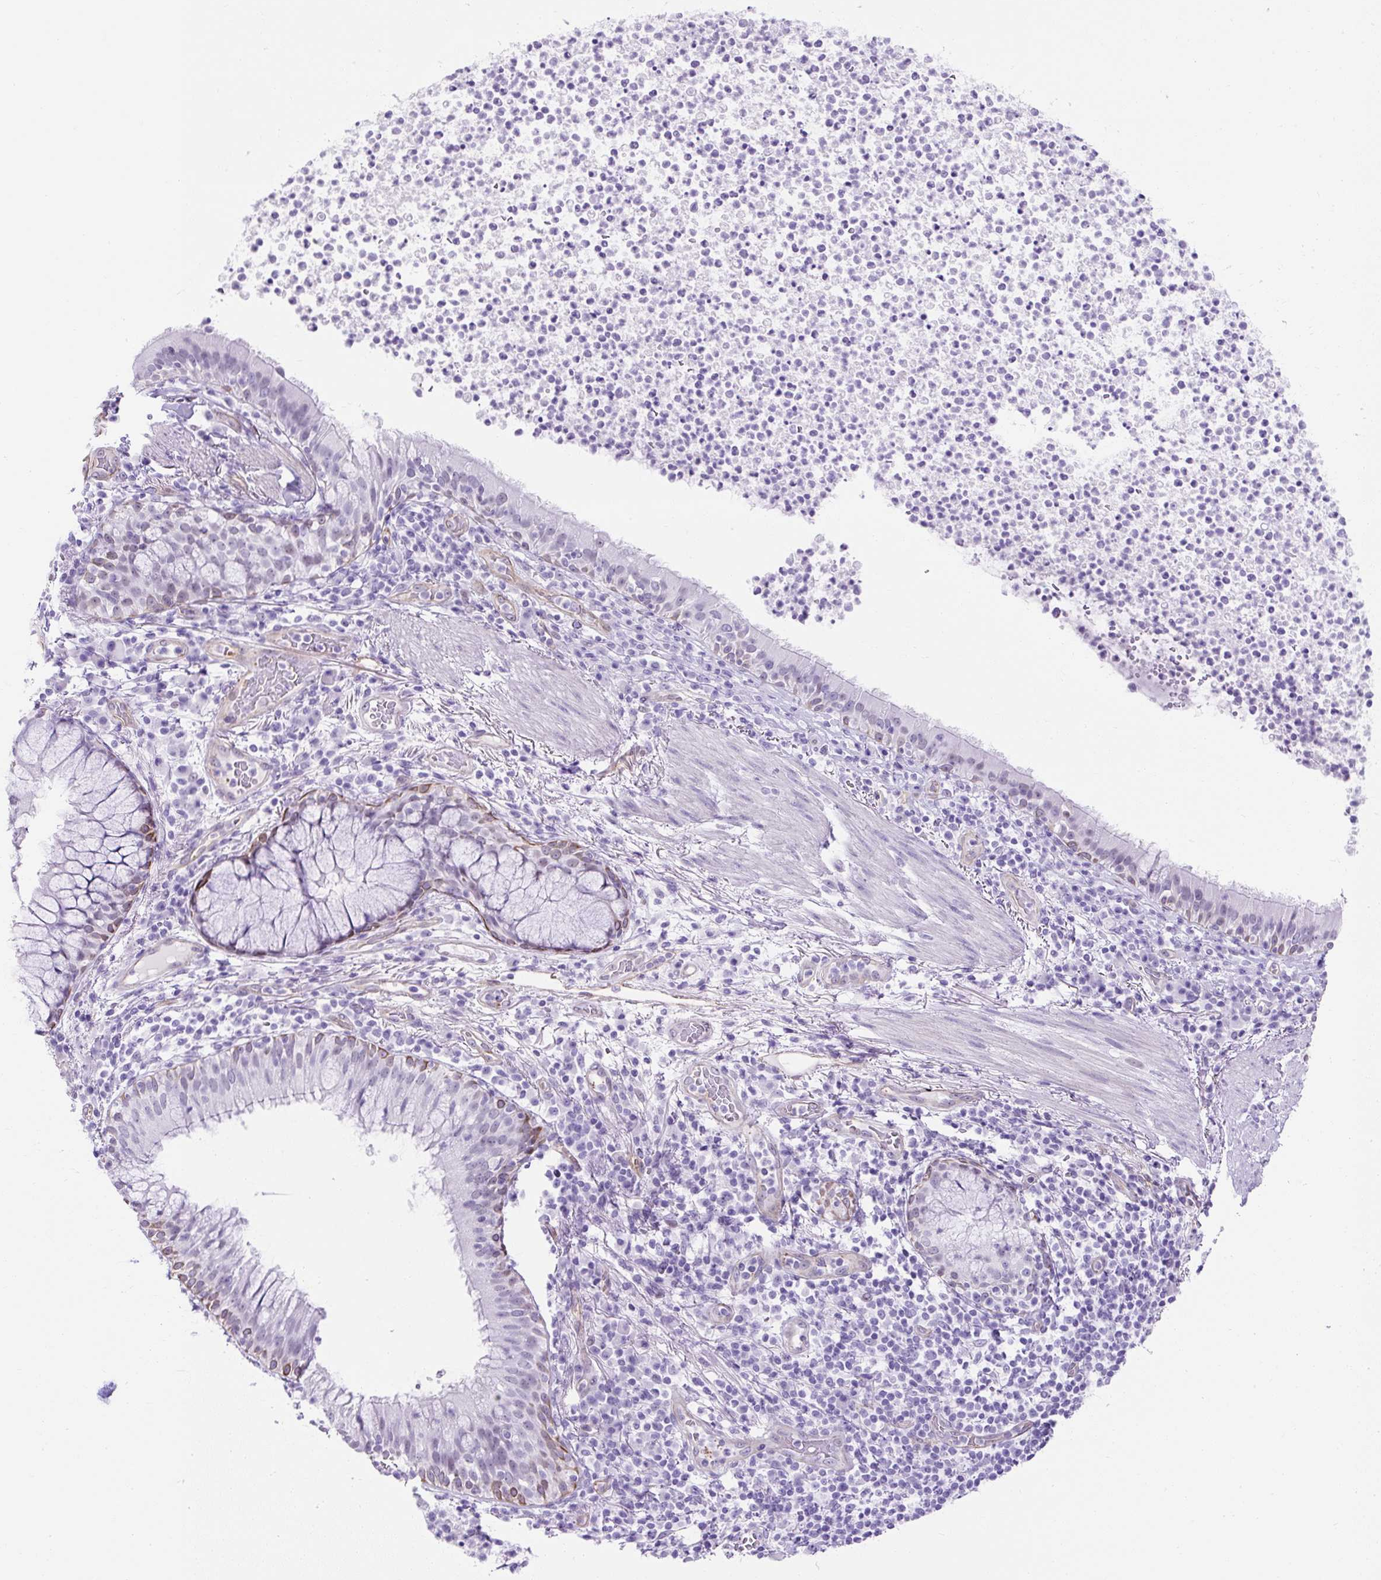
{"staining": {"intensity": "weak", "quantity": "<25%", "location": "cytoplasmic/membranous"}, "tissue": "bronchus", "cell_type": "Respiratory epithelial cells", "image_type": "normal", "snomed": [{"axis": "morphology", "description": "Normal tissue, NOS"}, {"axis": "topography", "description": "Cartilage tissue"}, {"axis": "topography", "description": "Bronchus"}], "caption": "Respiratory epithelial cells are negative for protein expression in normal human bronchus.", "gene": "KRT12", "patient": {"sex": "male", "age": 56}}